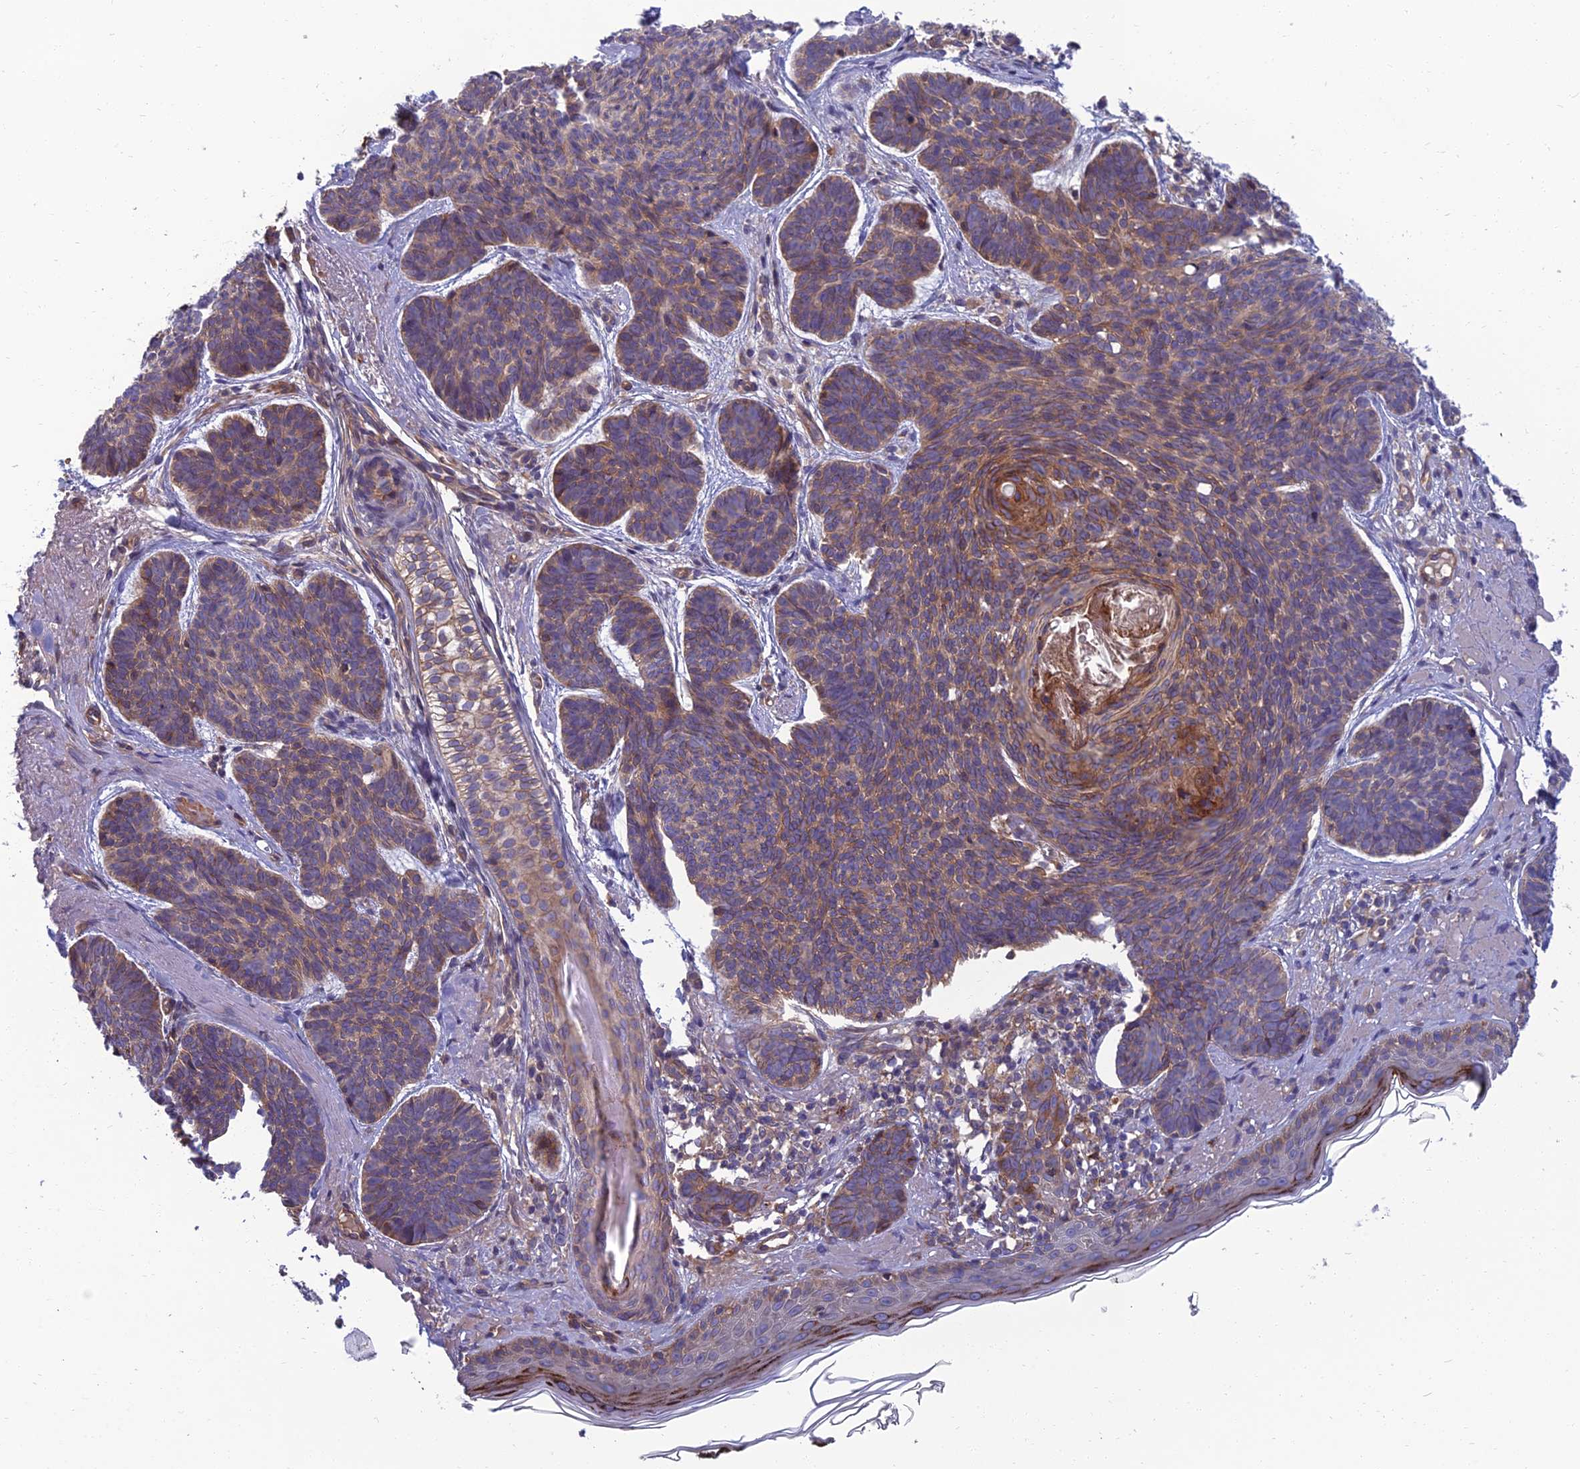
{"staining": {"intensity": "weak", "quantity": ">75%", "location": "cytoplasmic/membranous"}, "tissue": "skin cancer", "cell_type": "Tumor cells", "image_type": "cancer", "snomed": [{"axis": "morphology", "description": "Basal cell carcinoma"}, {"axis": "topography", "description": "Skin"}], "caption": "Human skin basal cell carcinoma stained for a protein (brown) displays weak cytoplasmic/membranous positive expression in approximately >75% of tumor cells.", "gene": "WDR24", "patient": {"sex": "female", "age": 74}}